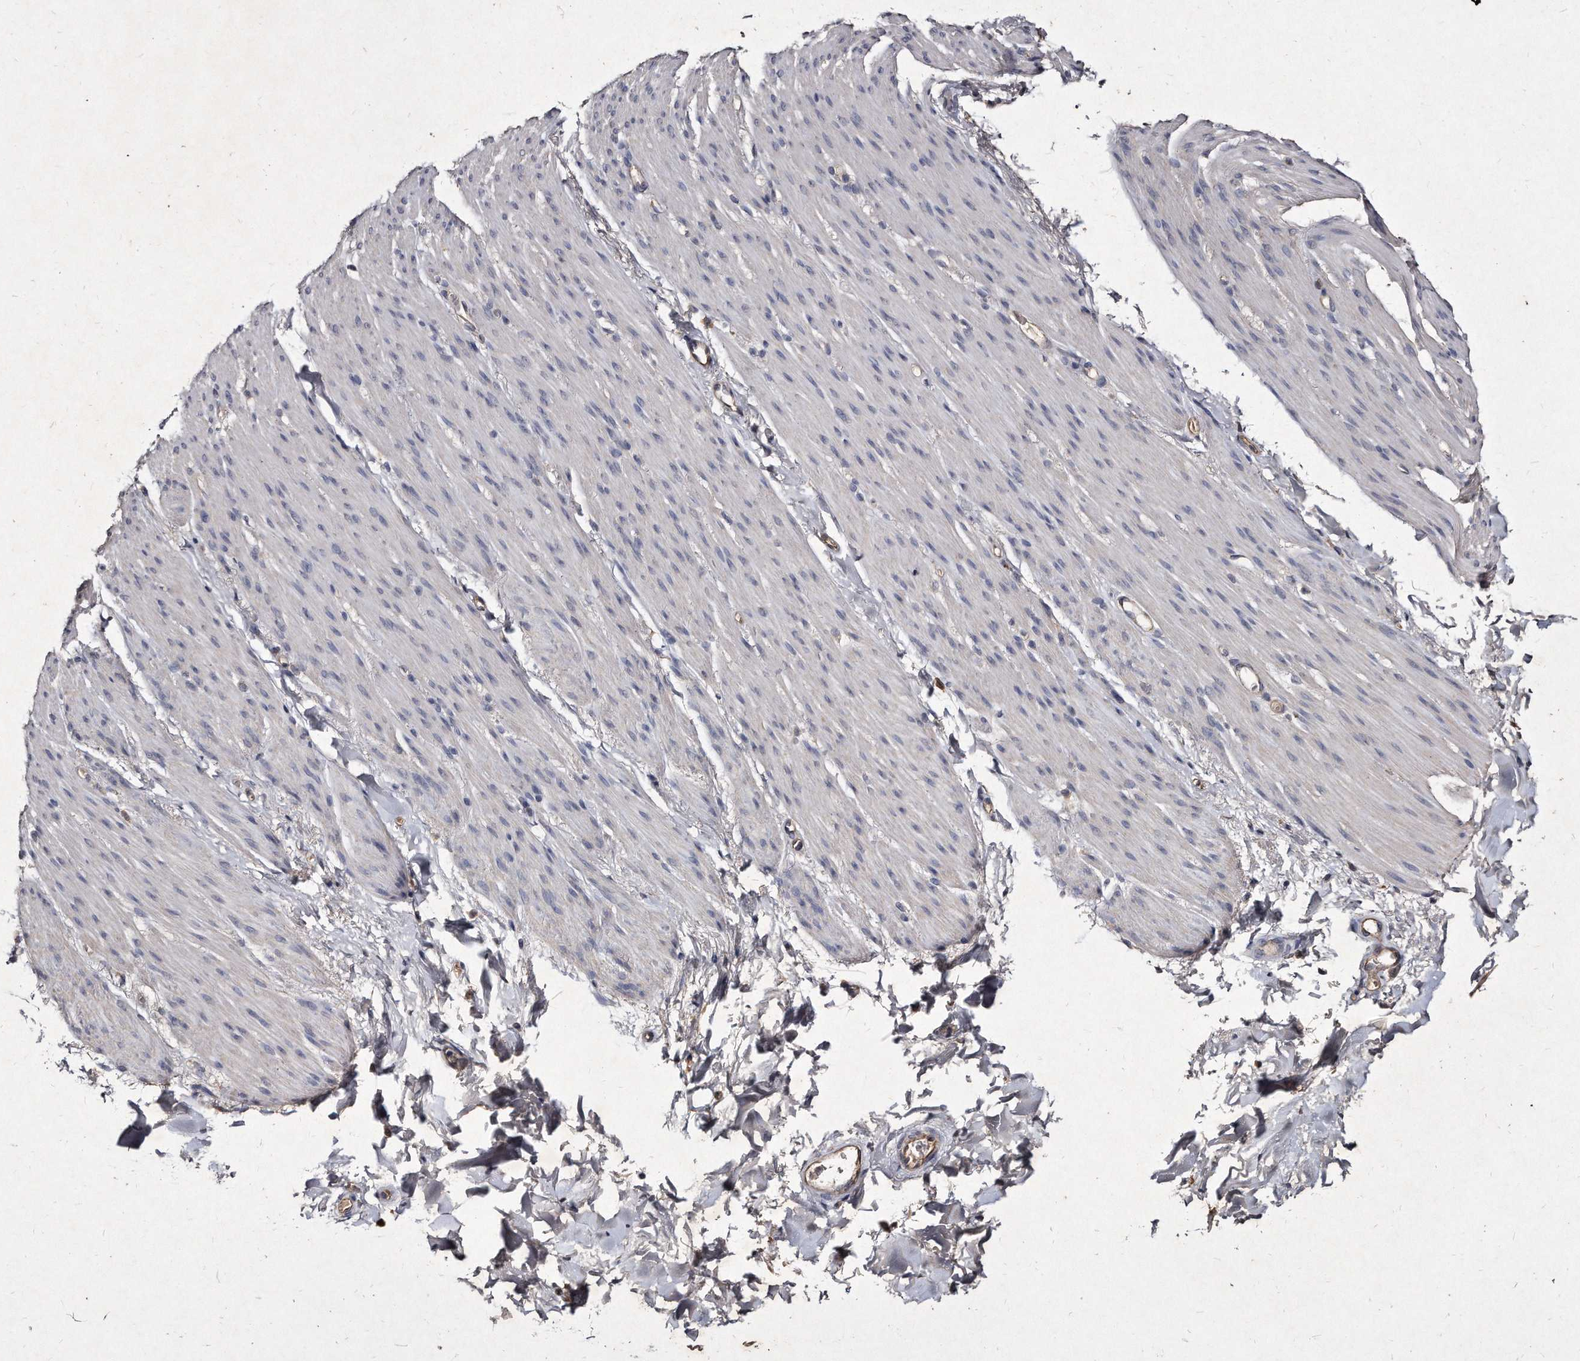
{"staining": {"intensity": "negative", "quantity": "none", "location": "none"}, "tissue": "smooth muscle", "cell_type": "Smooth muscle cells", "image_type": "normal", "snomed": [{"axis": "morphology", "description": "Normal tissue, NOS"}, {"axis": "topography", "description": "Colon"}, {"axis": "topography", "description": "Peripheral nerve tissue"}], "caption": "A micrograph of human smooth muscle is negative for staining in smooth muscle cells. The staining is performed using DAB brown chromogen with nuclei counter-stained in using hematoxylin.", "gene": "KLHDC3", "patient": {"sex": "female", "age": 61}}